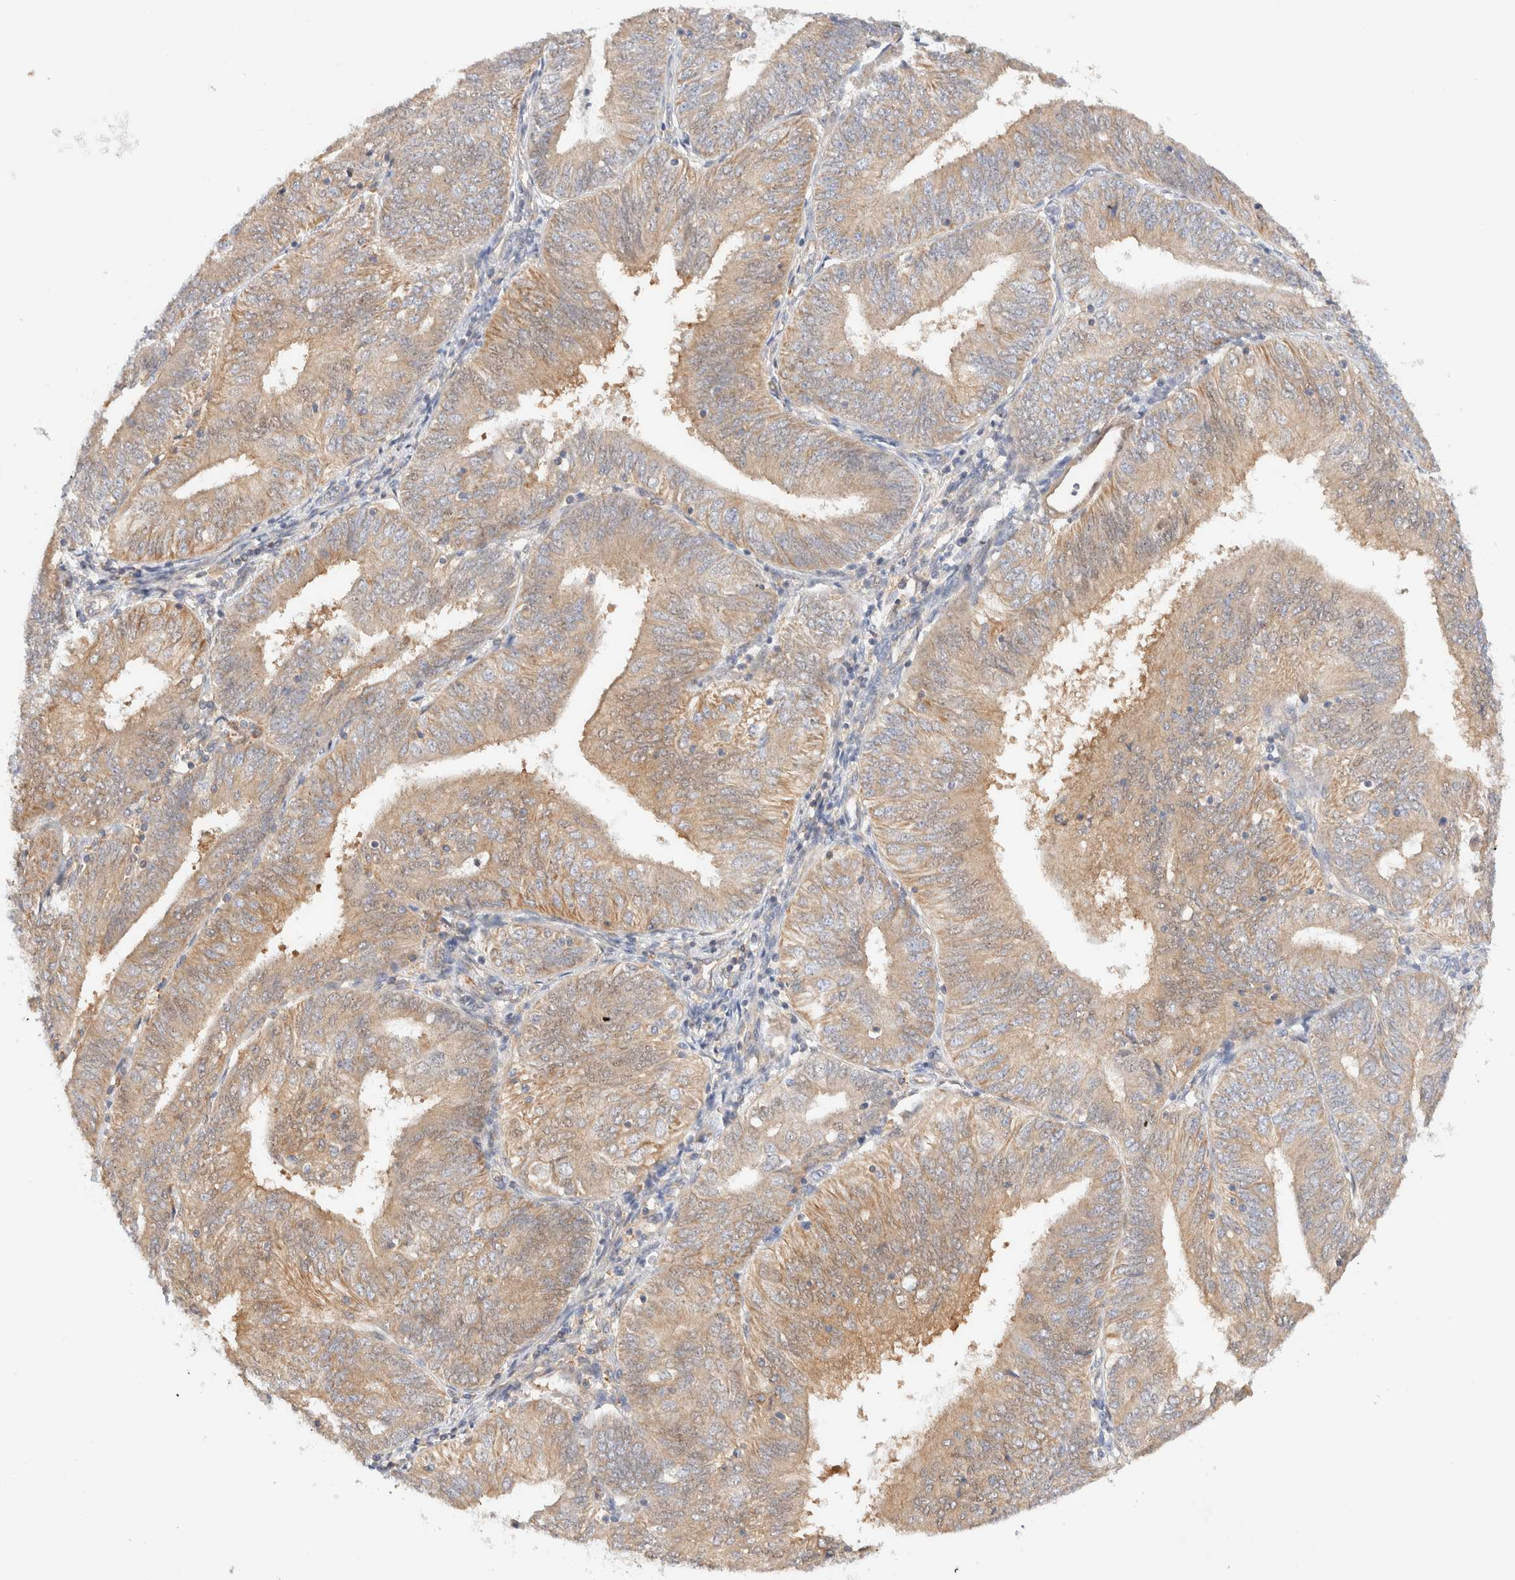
{"staining": {"intensity": "weak", "quantity": ">75%", "location": "cytoplasmic/membranous"}, "tissue": "endometrial cancer", "cell_type": "Tumor cells", "image_type": "cancer", "snomed": [{"axis": "morphology", "description": "Adenocarcinoma, NOS"}, {"axis": "topography", "description": "Endometrium"}], "caption": "A brown stain shows weak cytoplasmic/membranous positivity of a protein in endometrial adenocarcinoma tumor cells.", "gene": "RABEP1", "patient": {"sex": "female", "age": 58}}